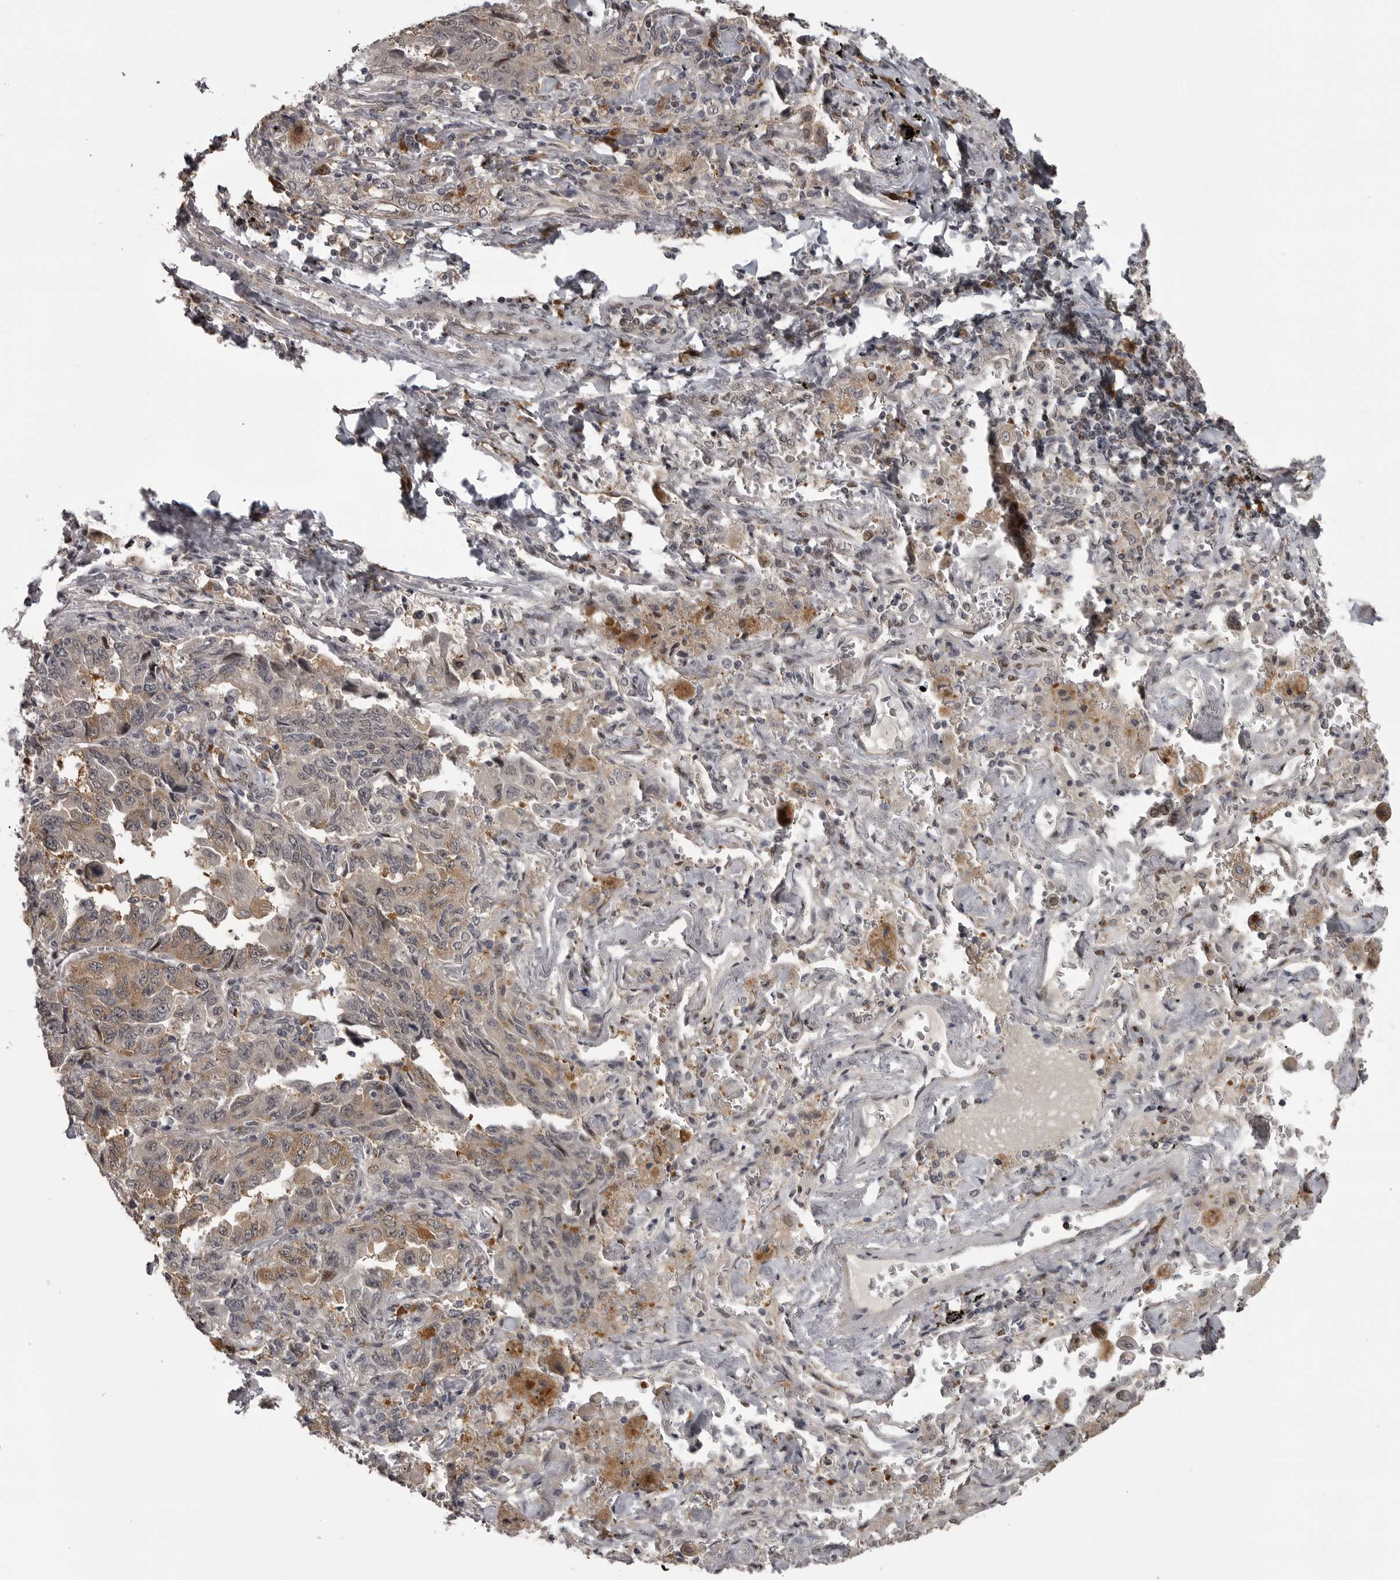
{"staining": {"intensity": "moderate", "quantity": "25%-75%", "location": "cytoplasmic/membranous"}, "tissue": "lung cancer", "cell_type": "Tumor cells", "image_type": "cancer", "snomed": [{"axis": "morphology", "description": "Adenocarcinoma, NOS"}, {"axis": "topography", "description": "Lung"}], "caption": "A histopathology image of human lung cancer (adenocarcinoma) stained for a protein reveals moderate cytoplasmic/membranous brown staining in tumor cells.", "gene": "SNX16", "patient": {"sex": "female", "age": 51}}